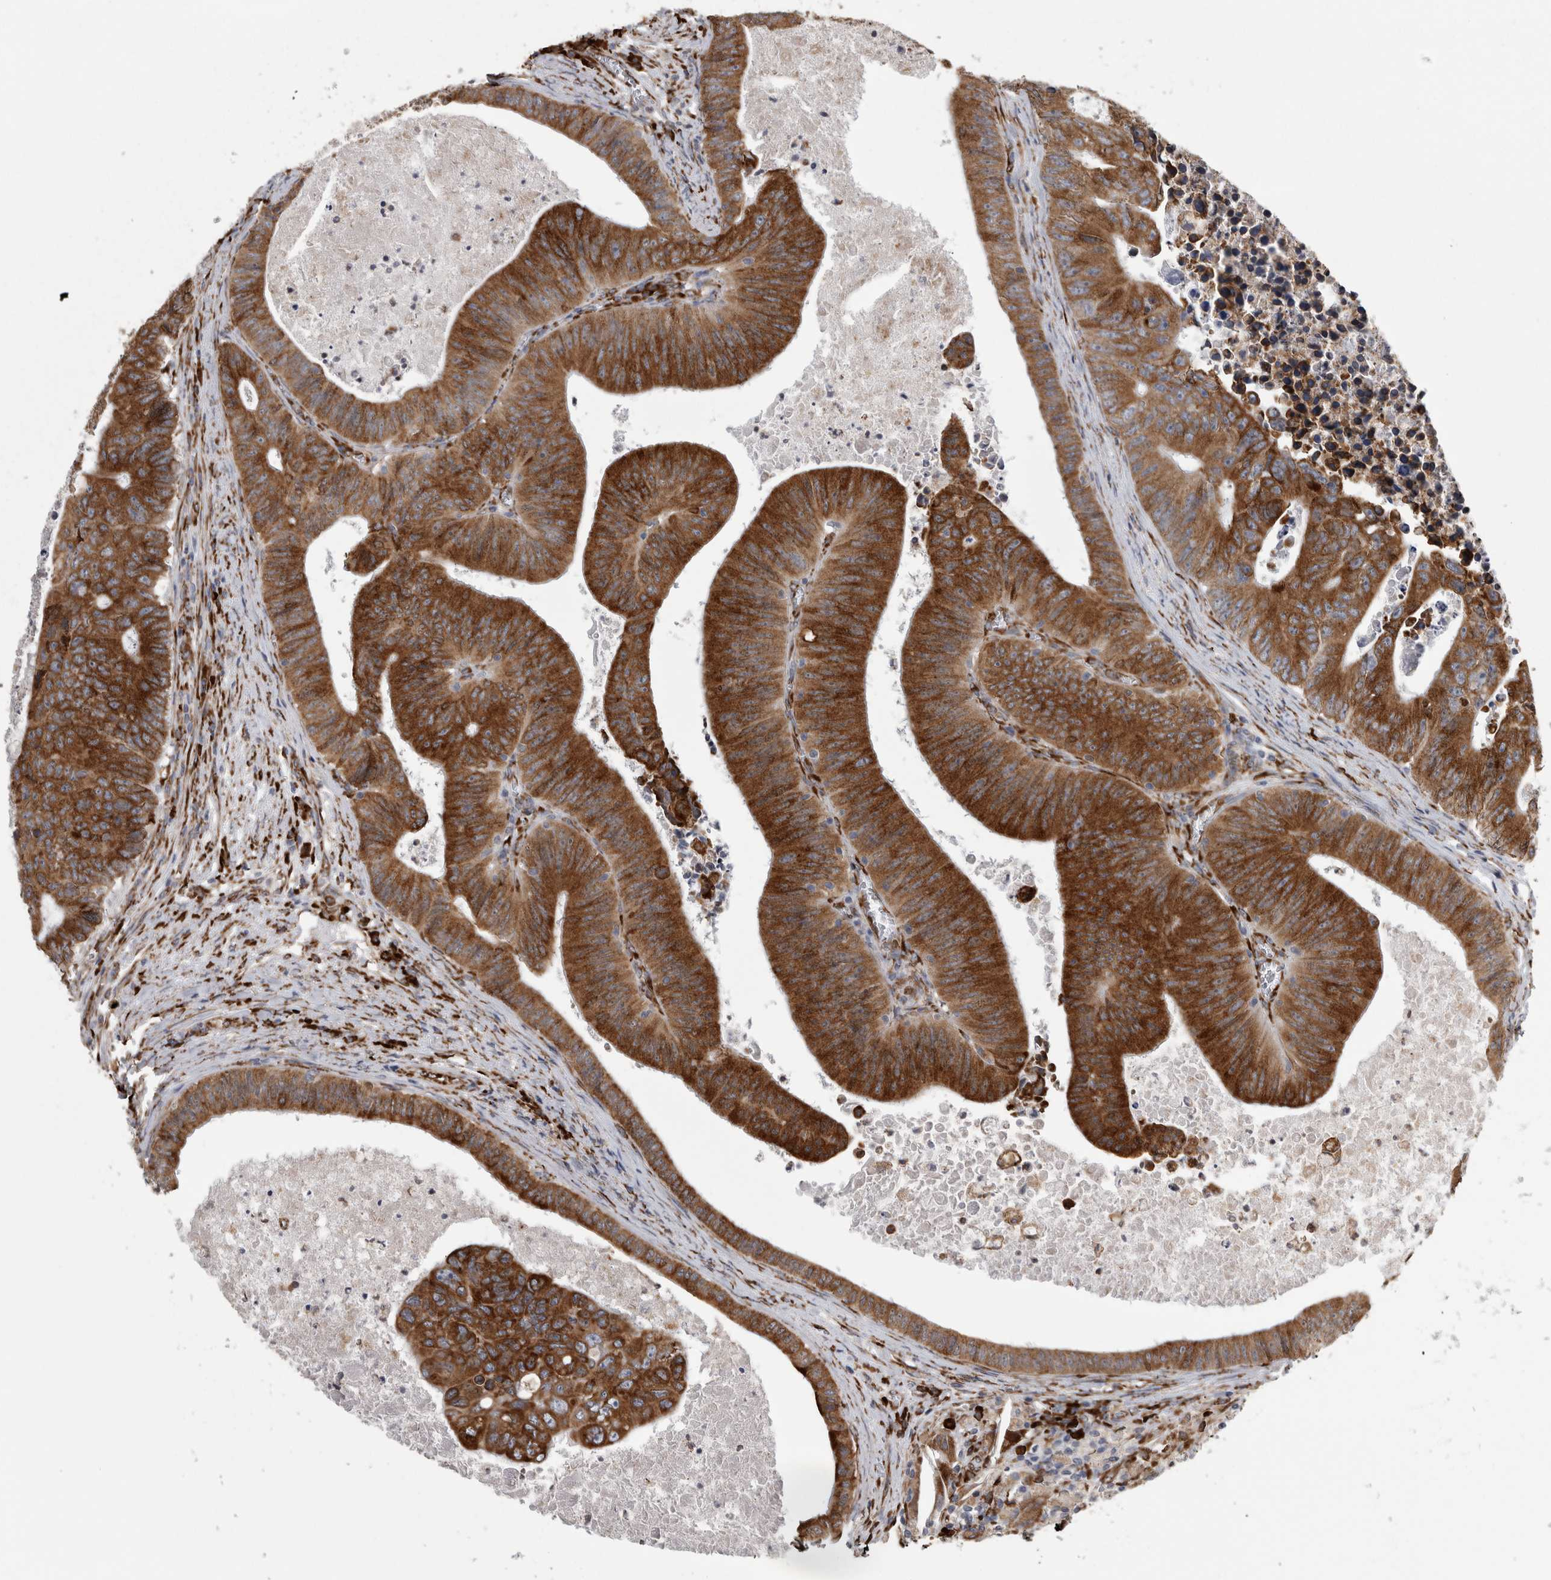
{"staining": {"intensity": "strong", "quantity": ">75%", "location": "cytoplasmic/membranous"}, "tissue": "colorectal cancer", "cell_type": "Tumor cells", "image_type": "cancer", "snomed": [{"axis": "morphology", "description": "Adenocarcinoma, NOS"}, {"axis": "topography", "description": "Colon"}], "caption": "Protein positivity by immunohistochemistry (IHC) displays strong cytoplasmic/membranous expression in about >75% of tumor cells in colorectal cancer (adenocarcinoma).", "gene": "FHIP2B", "patient": {"sex": "male", "age": 87}}